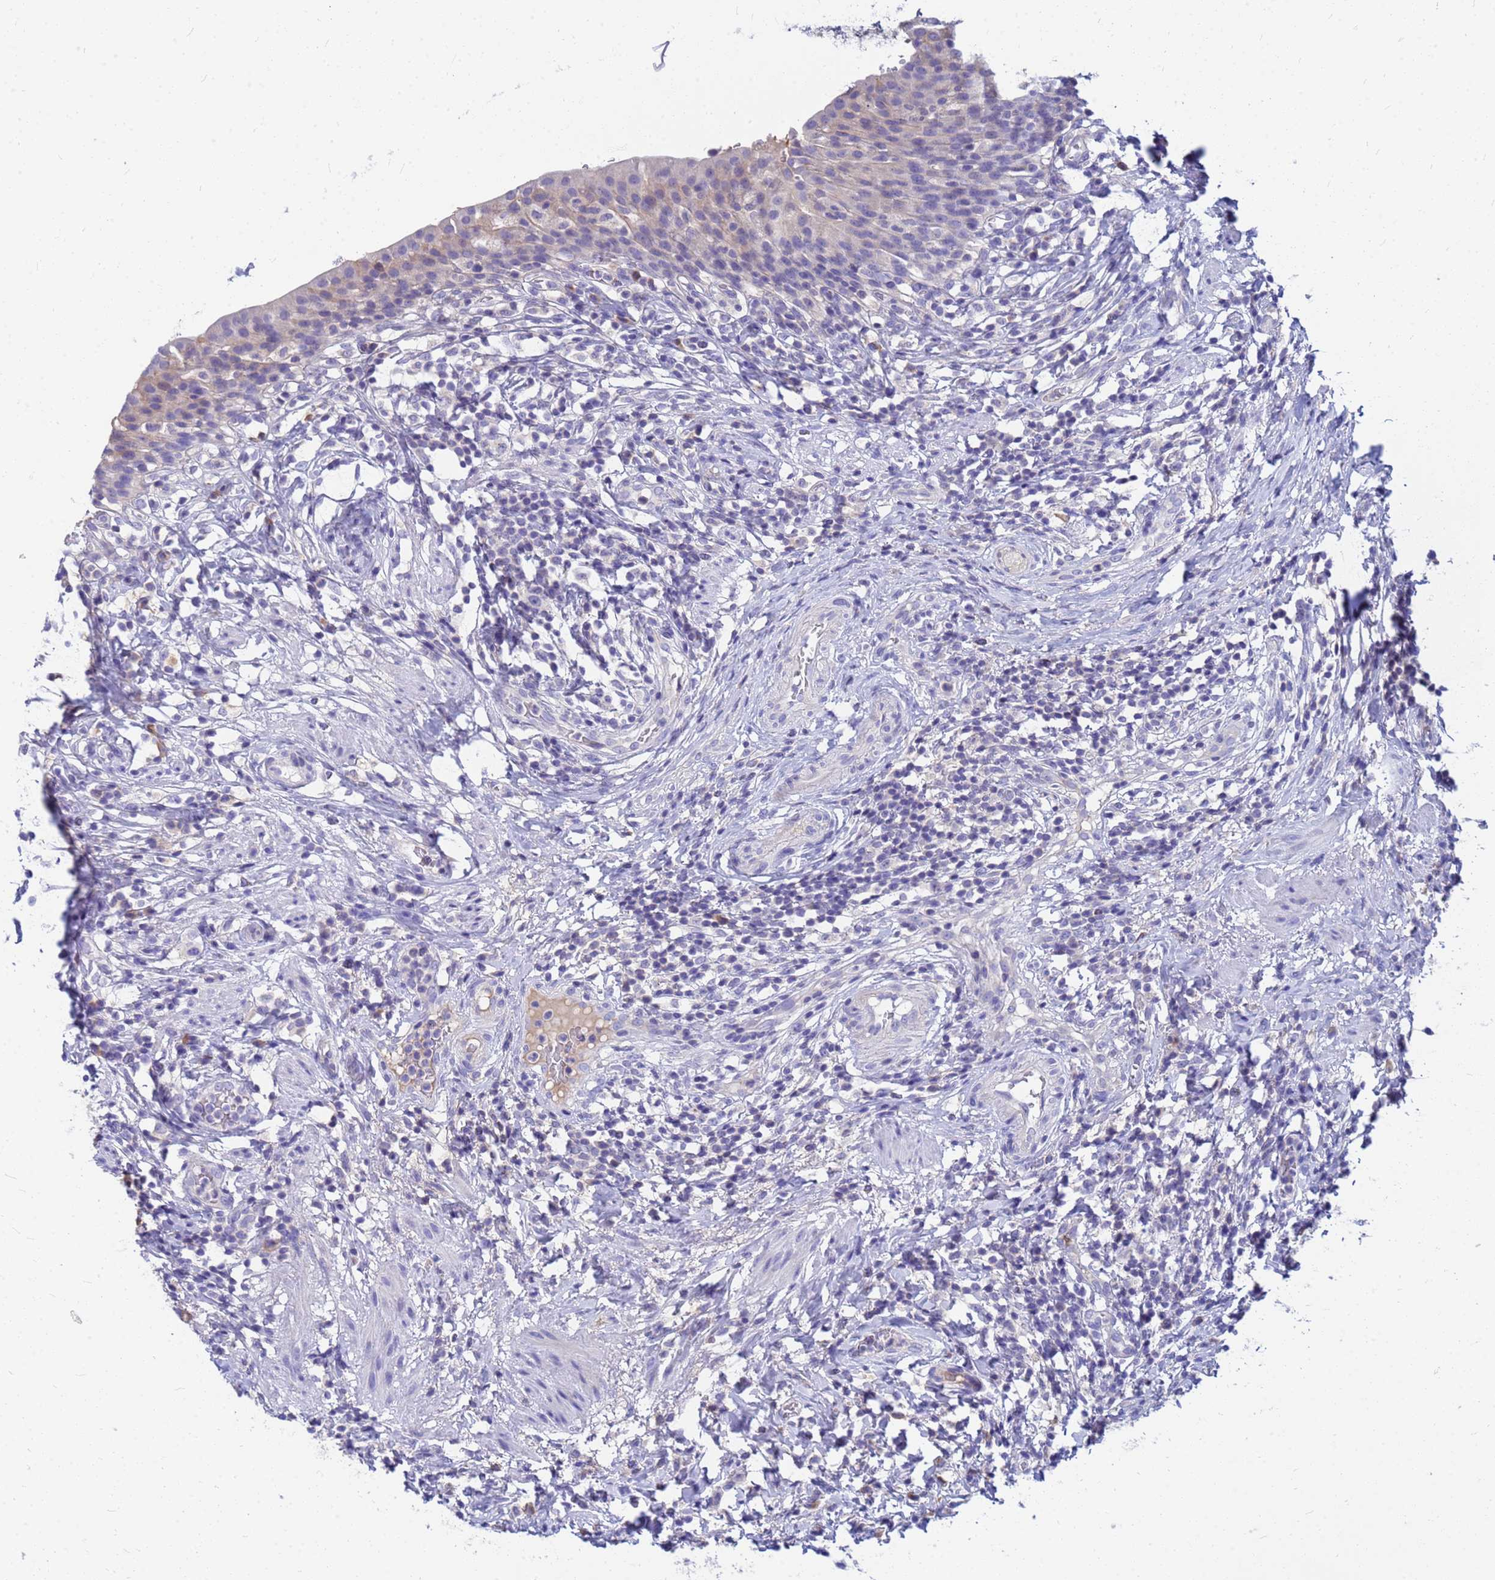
{"staining": {"intensity": "negative", "quantity": "none", "location": "none"}, "tissue": "urinary bladder", "cell_type": "Urothelial cells", "image_type": "normal", "snomed": [{"axis": "morphology", "description": "Normal tissue, NOS"}, {"axis": "morphology", "description": "Inflammation, NOS"}, {"axis": "topography", "description": "Urinary bladder"}], "caption": "This image is of benign urinary bladder stained with immunohistochemistry (IHC) to label a protein in brown with the nuclei are counter-stained blue. There is no positivity in urothelial cells. (DAB immunohistochemistry (IHC), high magnification).", "gene": "DPRX", "patient": {"sex": "male", "age": 64}}